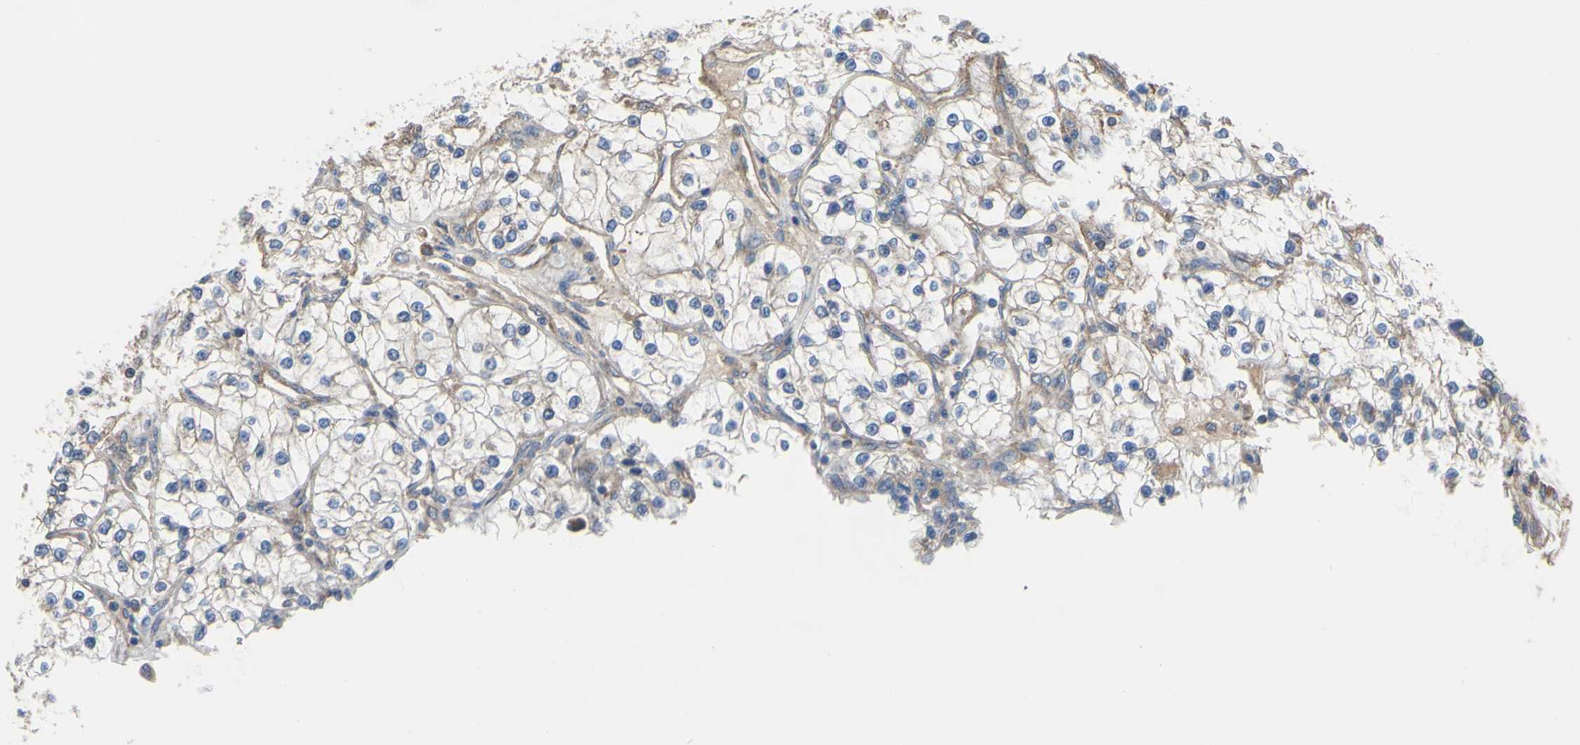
{"staining": {"intensity": "weak", "quantity": ">75%", "location": "cytoplasmic/membranous"}, "tissue": "renal cancer", "cell_type": "Tumor cells", "image_type": "cancer", "snomed": [{"axis": "morphology", "description": "Adenocarcinoma, NOS"}, {"axis": "topography", "description": "Kidney"}], "caption": "Renal adenocarcinoma stained with a brown dye exhibits weak cytoplasmic/membranous positive expression in approximately >75% of tumor cells.", "gene": "BECN1", "patient": {"sex": "female", "age": 57}}